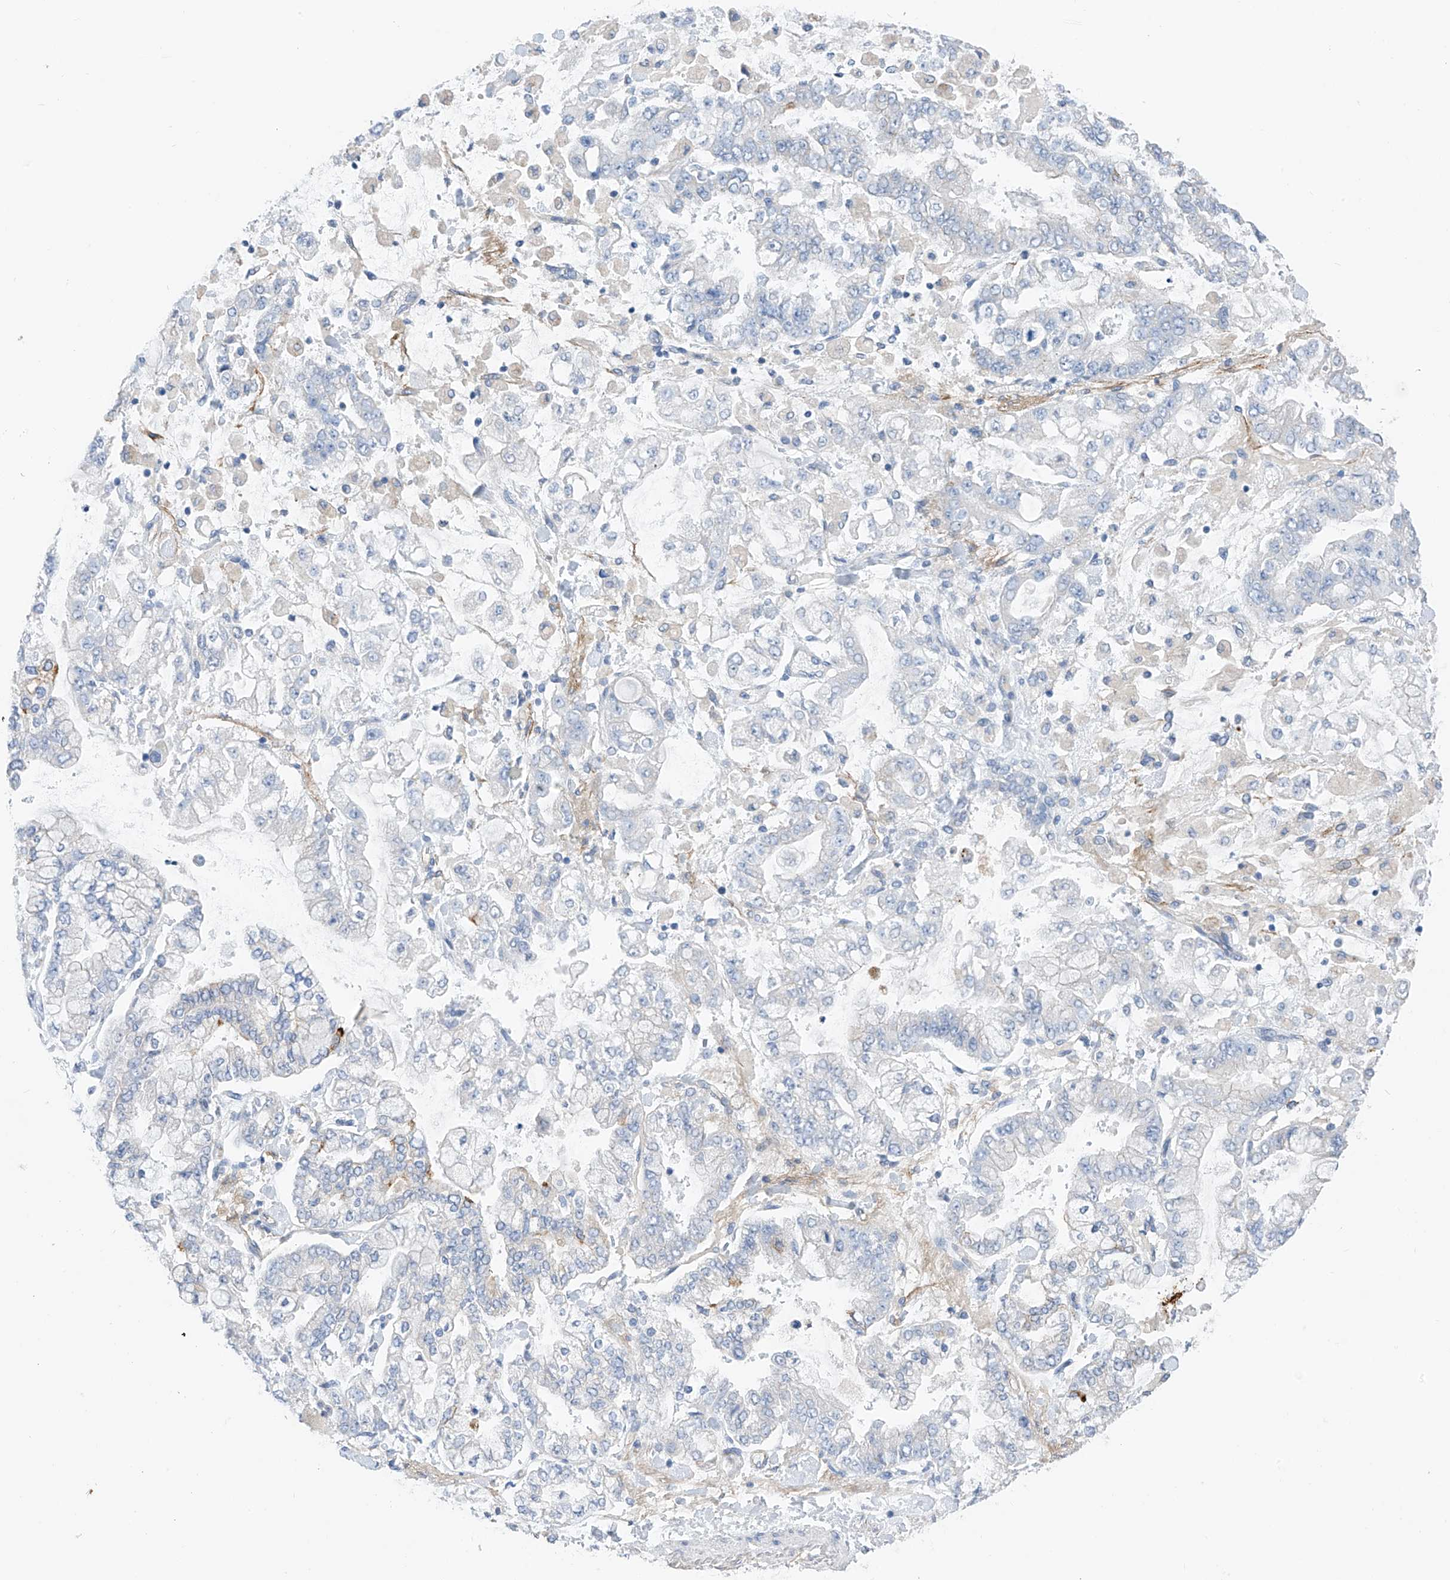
{"staining": {"intensity": "negative", "quantity": "none", "location": "none"}, "tissue": "stomach cancer", "cell_type": "Tumor cells", "image_type": "cancer", "snomed": [{"axis": "morphology", "description": "Normal tissue, NOS"}, {"axis": "morphology", "description": "Adenocarcinoma, NOS"}, {"axis": "topography", "description": "Stomach, upper"}, {"axis": "topography", "description": "Stomach"}], "caption": "DAB immunohistochemical staining of human adenocarcinoma (stomach) displays no significant staining in tumor cells. Nuclei are stained in blue.", "gene": "ITGA9", "patient": {"sex": "male", "age": 76}}